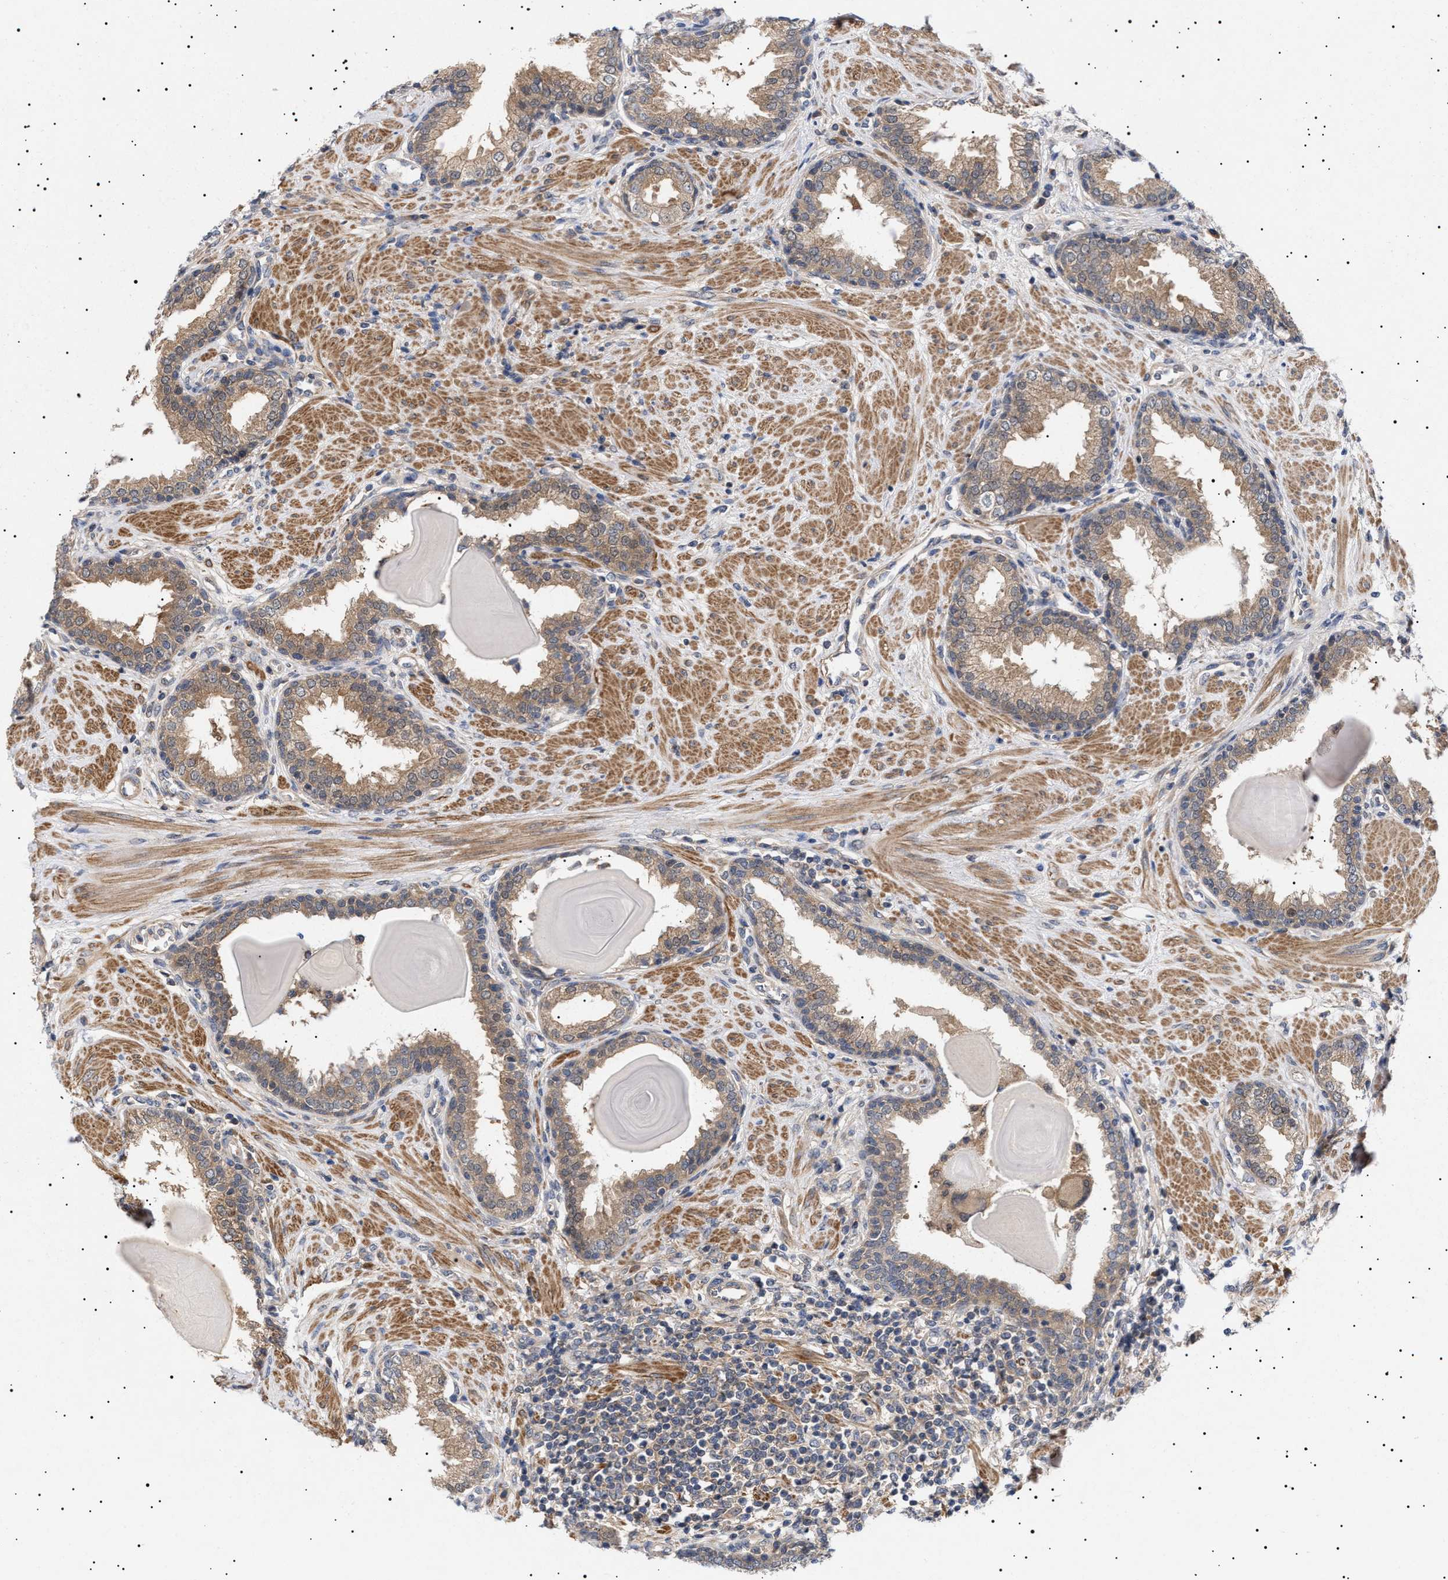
{"staining": {"intensity": "moderate", "quantity": ">75%", "location": "cytoplasmic/membranous"}, "tissue": "prostate", "cell_type": "Glandular cells", "image_type": "normal", "snomed": [{"axis": "morphology", "description": "Normal tissue, NOS"}, {"axis": "topography", "description": "Prostate"}], "caption": "DAB immunohistochemical staining of normal human prostate demonstrates moderate cytoplasmic/membranous protein expression in about >75% of glandular cells.", "gene": "NPLOC4", "patient": {"sex": "male", "age": 51}}